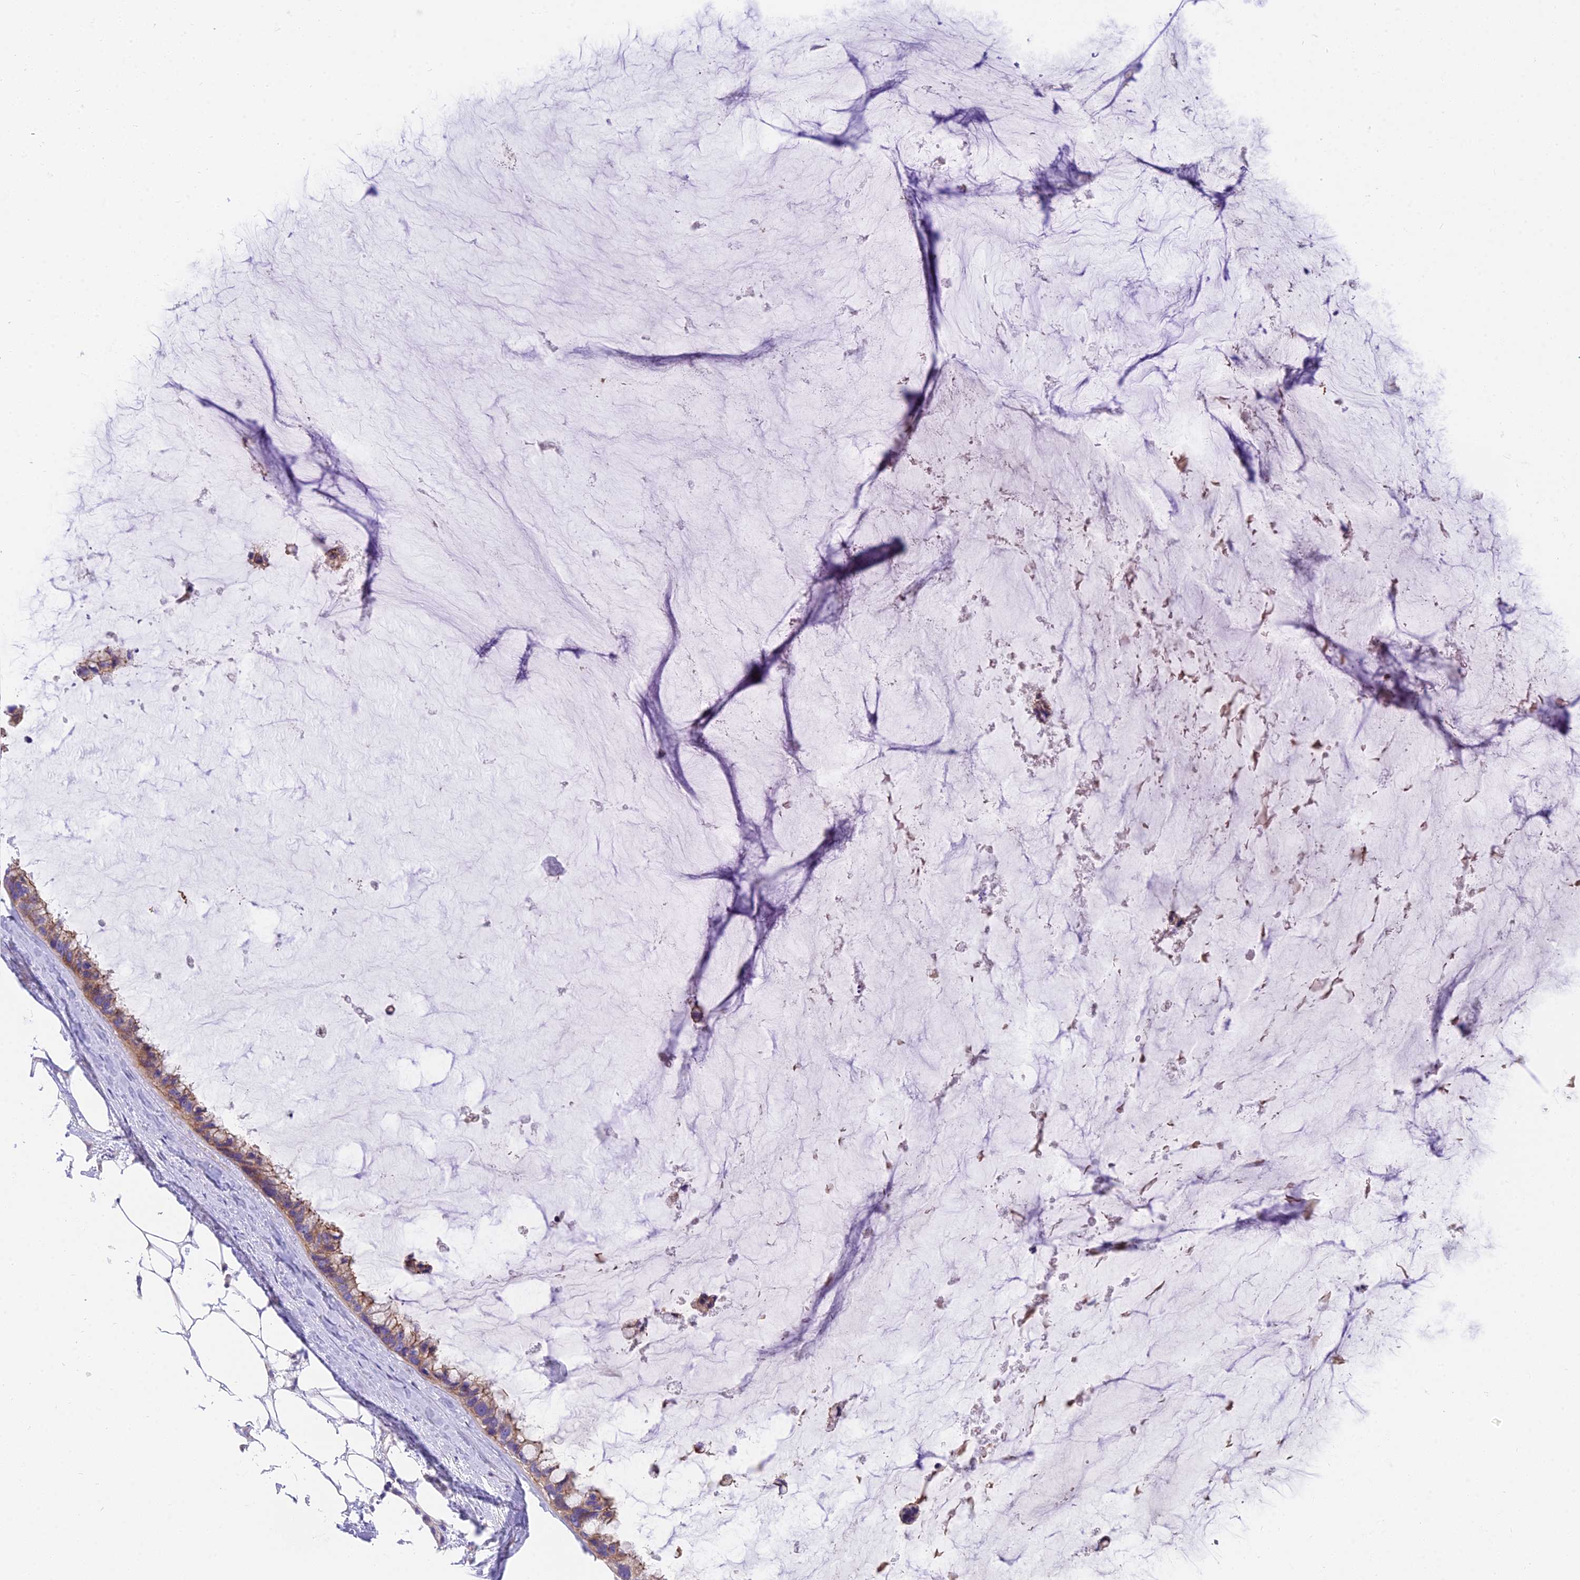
{"staining": {"intensity": "moderate", "quantity": ">75%", "location": "cytoplasmic/membranous"}, "tissue": "ovarian cancer", "cell_type": "Tumor cells", "image_type": "cancer", "snomed": [{"axis": "morphology", "description": "Cystadenocarcinoma, mucinous, NOS"}, {"axis": "topography", "description": "Ovary"}], "caption": "A brown stain labels moderate cytoplasmic/membranous staining of a protein in human ovarian cancer (mucinous cystadenocarcinoma) tumor cells.", "gene": "MVB12A", "patient": {"sex": "female", "age": 39}}